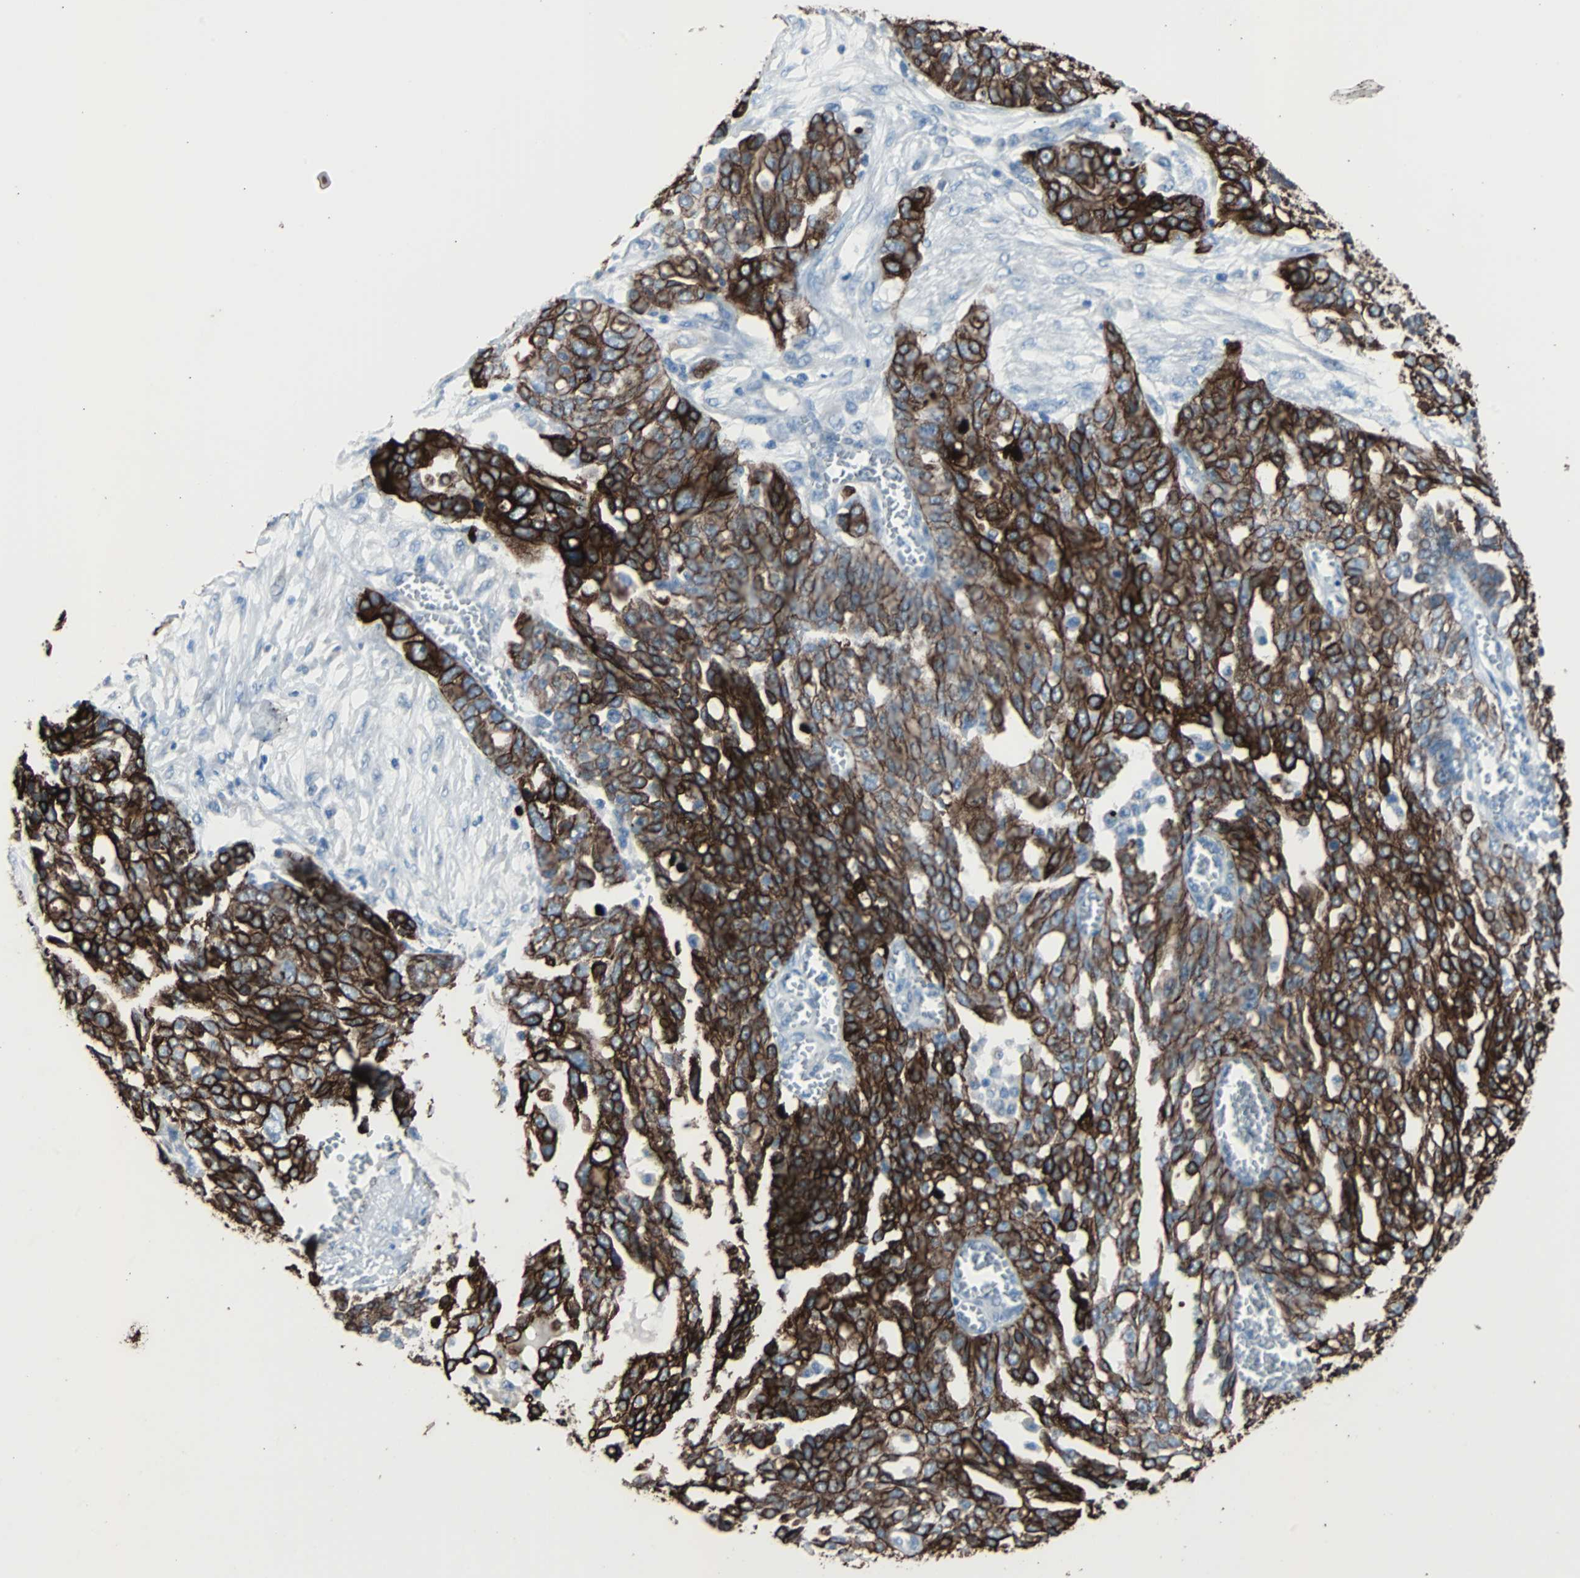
{"staining": {"intensity": "strong", "quantity": ">75%", "location": "cytoplasmic/membranous"}, "tissue": "ovarian cancer", "cell_type": "Tumor cells", "image_type": "cancer", "snomed": [{"axis": "morphology", "description": "Cystadenocarcinoma, serous, NOS"}, {"axis": "topography", "description": "Soft tissue"}, {"axis": "topography", "description": "Ovary"}], "caption": "There is high levels of strong cytoplasmic/membranous staining in tumor cells of ovarian cancer (serous cystadenocarcinoma), as demonstrated by immunohistochemical staining (brown color).", "gene": "KRT7", "patient": {"sex": "female", "age": 57}}